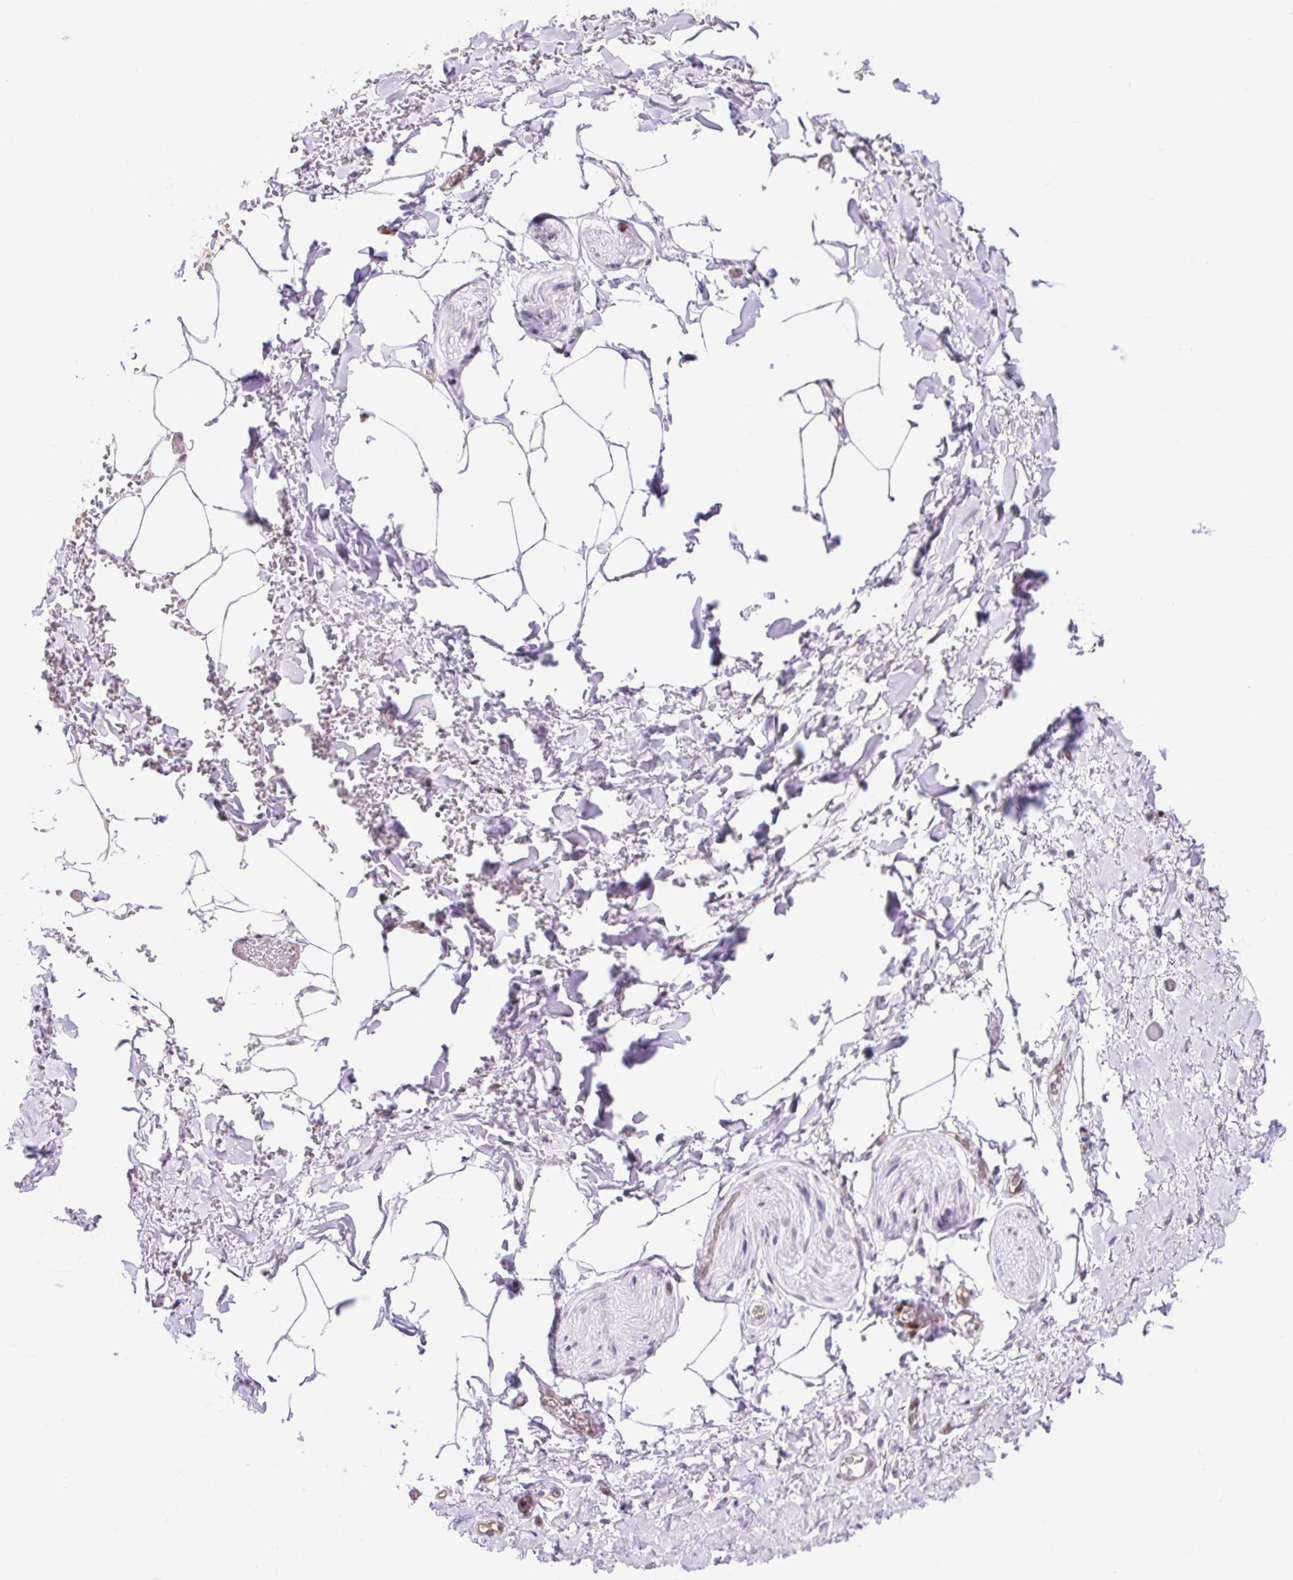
{"staining": {"intensity": "negative", "quantity": "none", "location": "none"}, "tissue": "adipose tissue", "cell_type": "Adipocytes", "image_type": "normal", "snomed": [{"axis": "morphology", "description": "Normal tissue, NOS"}, {"axis": "topography", "description": "Vagina"}, {"axis": "topography", "description": "Peripheral nerve tissue"}], "caption": "The photomicrograph displays no significant staining in adipocytes of adipose tissue. (Immunohistochemistry, brightfield microscopy, high magnification).", "gene": "HIP1R", "patient": {"sex": "female", "age": 71}}